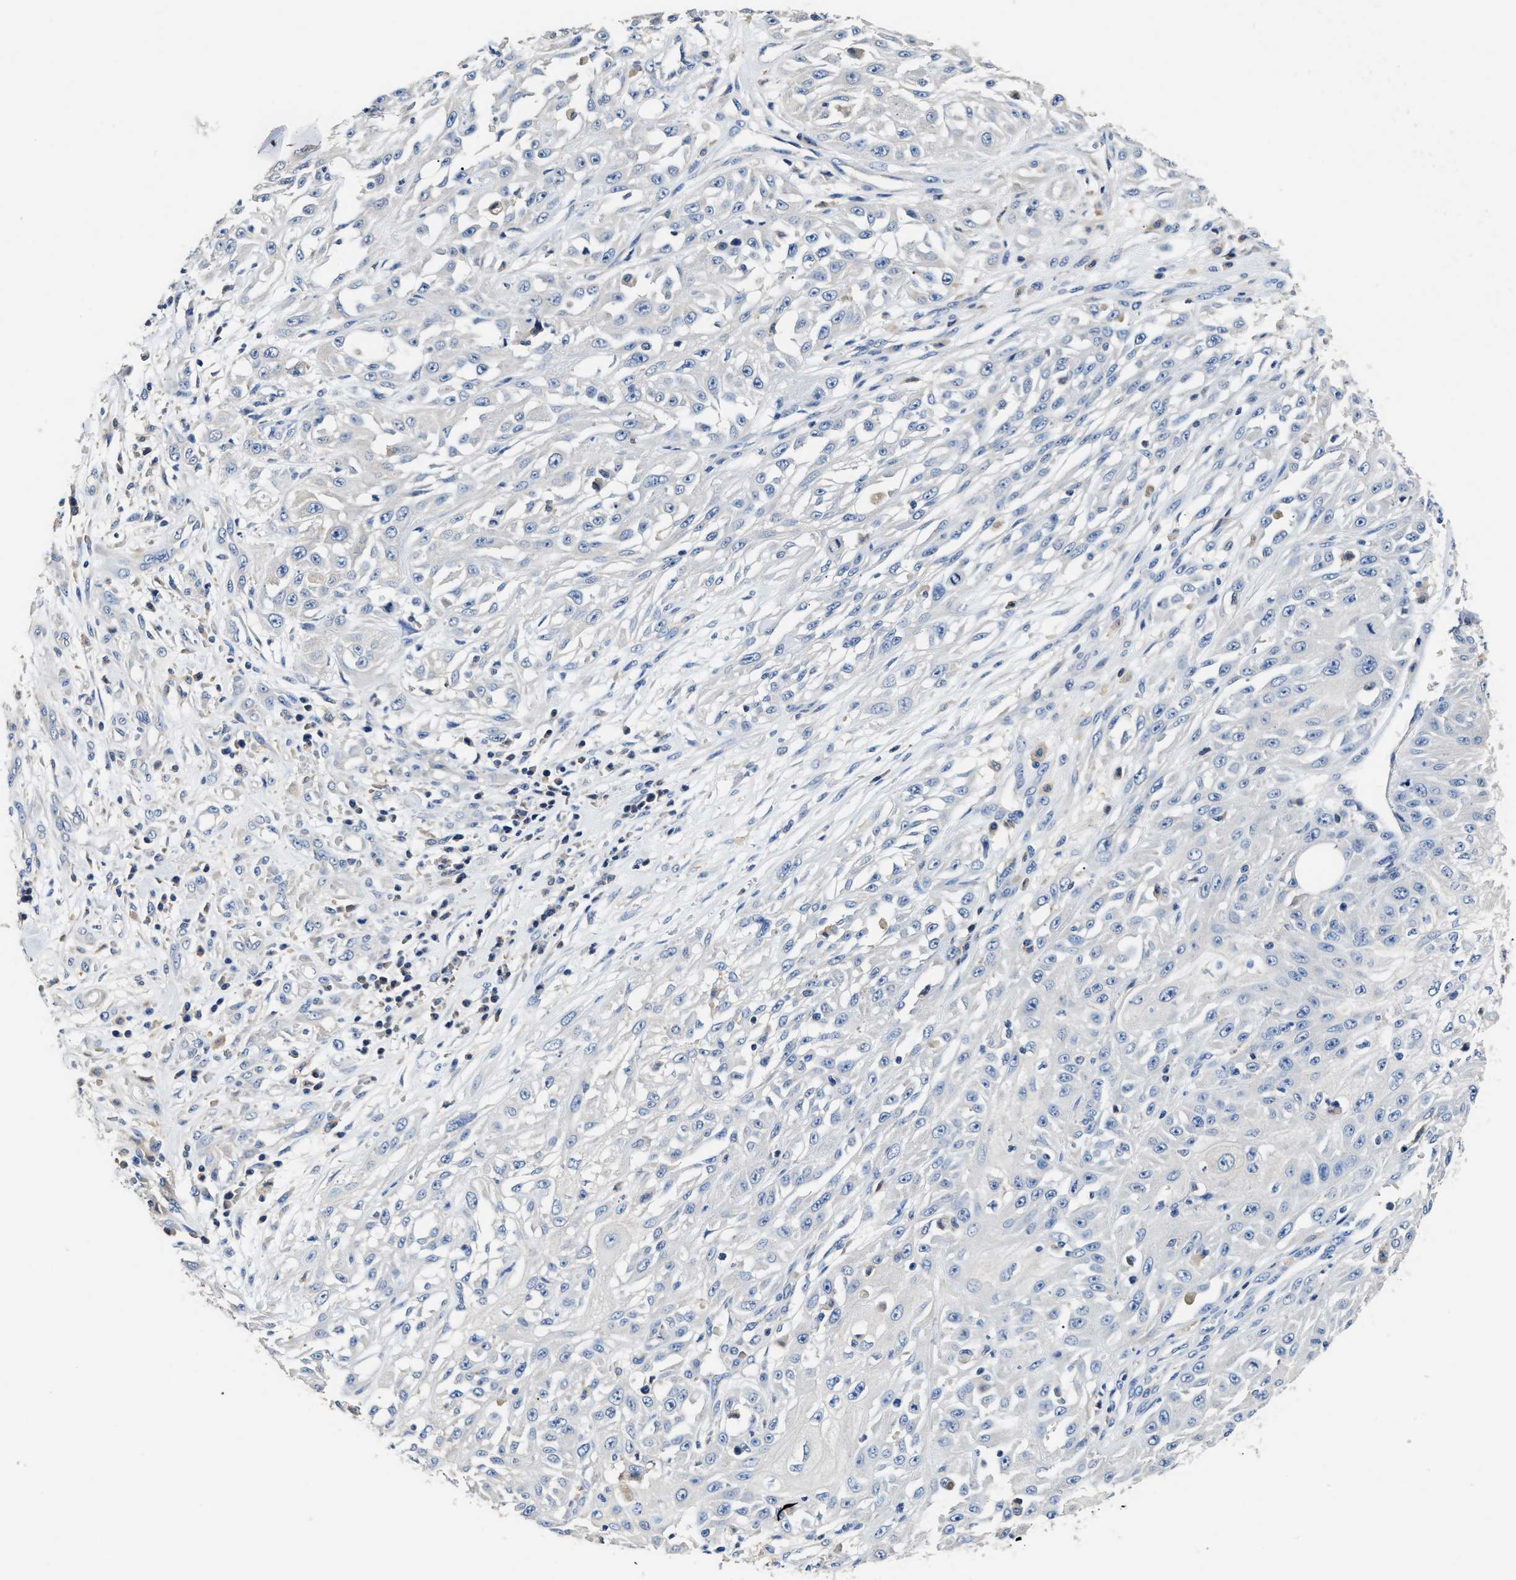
{"staining": {"intensity": "negative", "quantity": "none", "location": "none"}, "tissue": "skin cancer", "cell_type": "Tumor cells", "image_type": "cancer", "snomed": [{"axis": "morphology", "description": "Squamous cell carcinoma, NOS"}, {"axis": "morphology", "description": "Squamous cell carcinoma, metastatic, NOS"}, {"axis": "topography", "description": "Skin"}, {"axis": "topography", "description": "Lymph node"}], "caption": "Immunohistochemistry micrograph of neoplastic tissue: skin cancer (metastatic squamous cell carcinoma) stained with DAB (3,3'-diaminobenzidine) displays no significant protein positivity in tumor cells.", "gene": "SLCO2B1", "patient": {"sex": "male", "age": 75}}